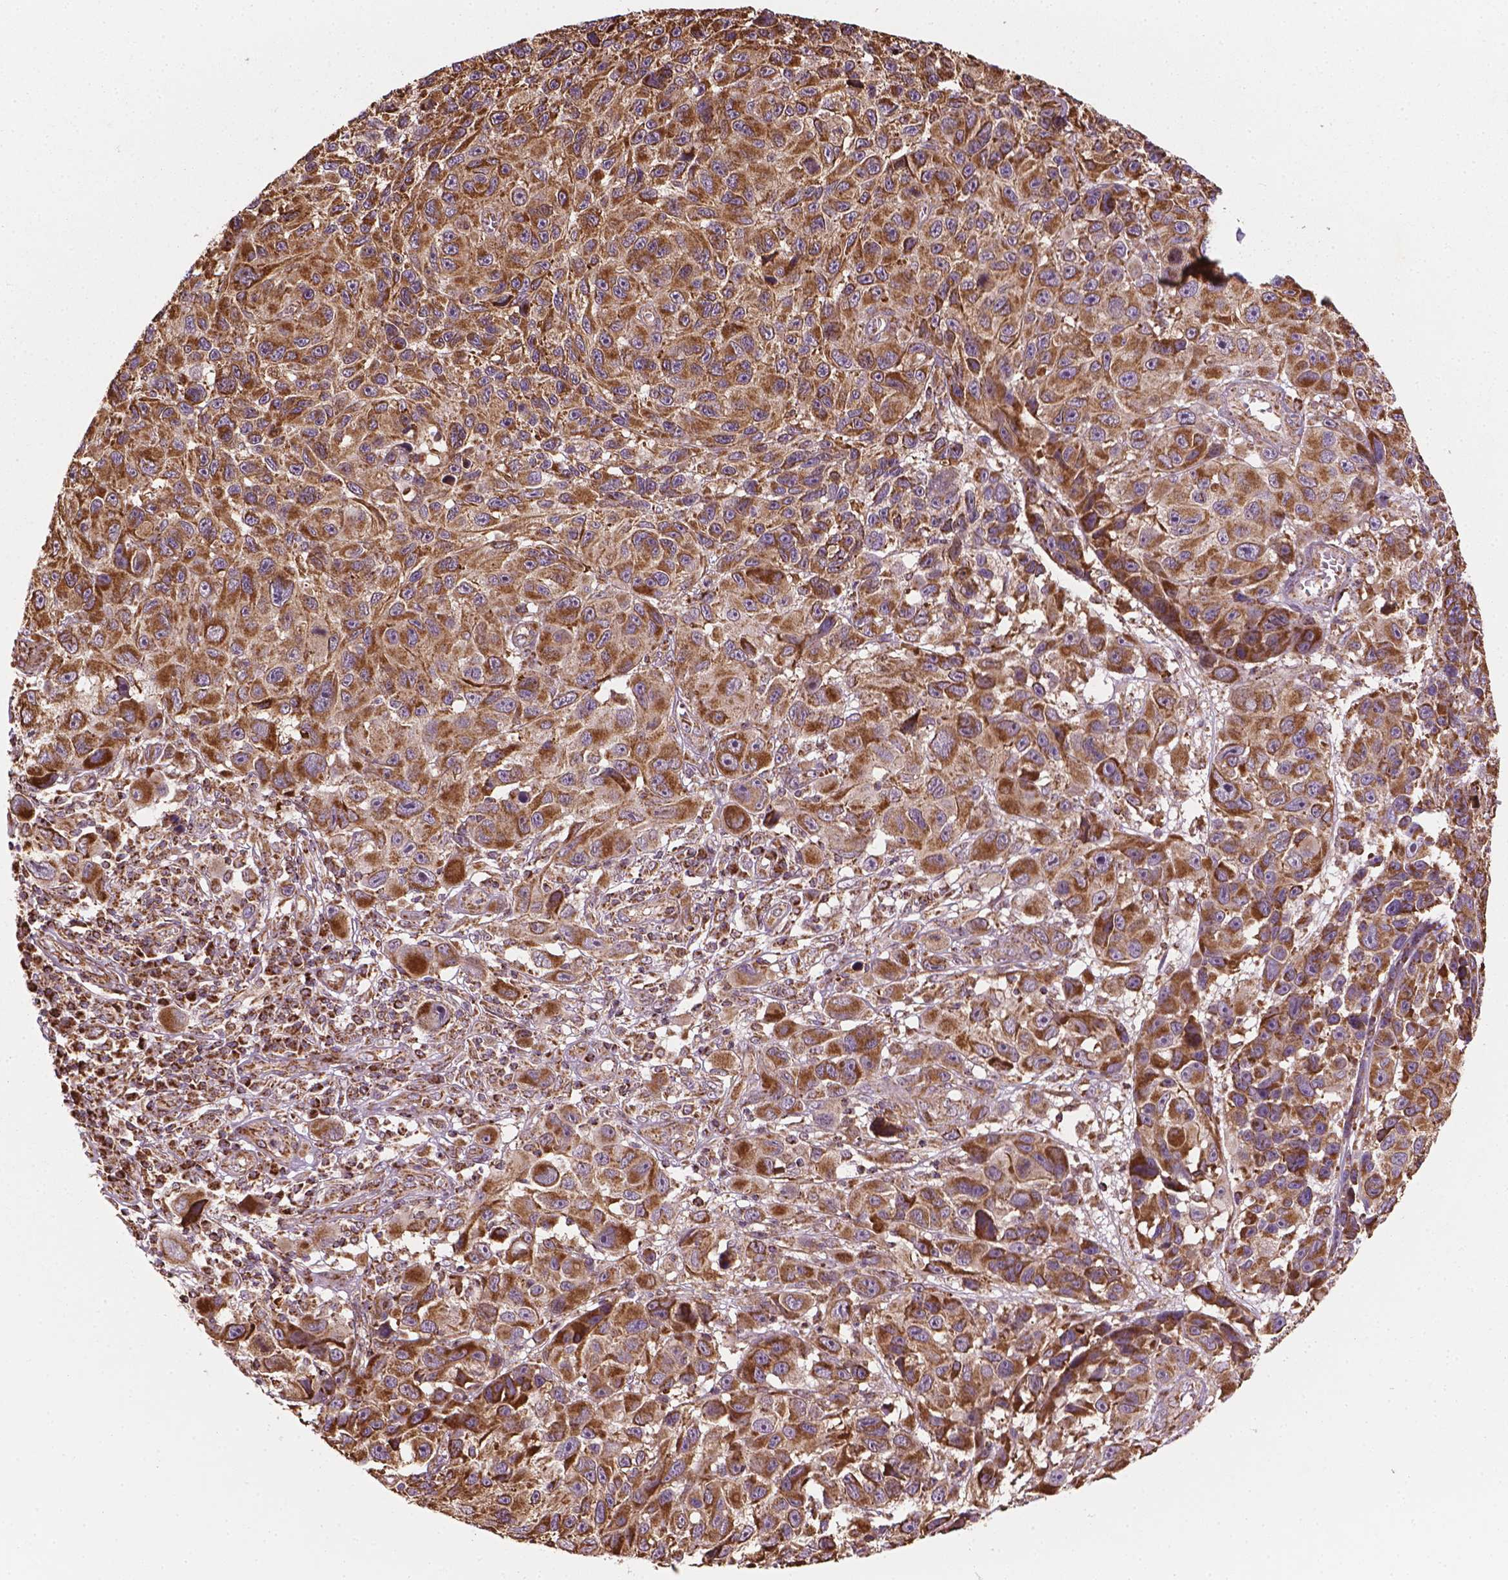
{"staining": {"intensity": "moderate", "quantity": ">75%", "location": "cytoplasmic/membranous"}, "tissue": "melanoma", "cell_type": "Tumor cells", "image_type": "cancer", "snomed": [{"axis": "morphology", "description": "Malignant melanoma, NOS"}, {"axis": "topography", "description": "Skin"}], "caption": "Melanoma tissue reveals moderate cytoplasmic/membranous expression in about >75% of tumor cells, visualized by immunohistochemistry. The protein of interest is stained brown, and the nuclei are stained in blue (DAB IHC with brightfield microscopy, high magnification).", "gene": "HS3ST3A1", "patient": {"sex": "male", "age": 53}}